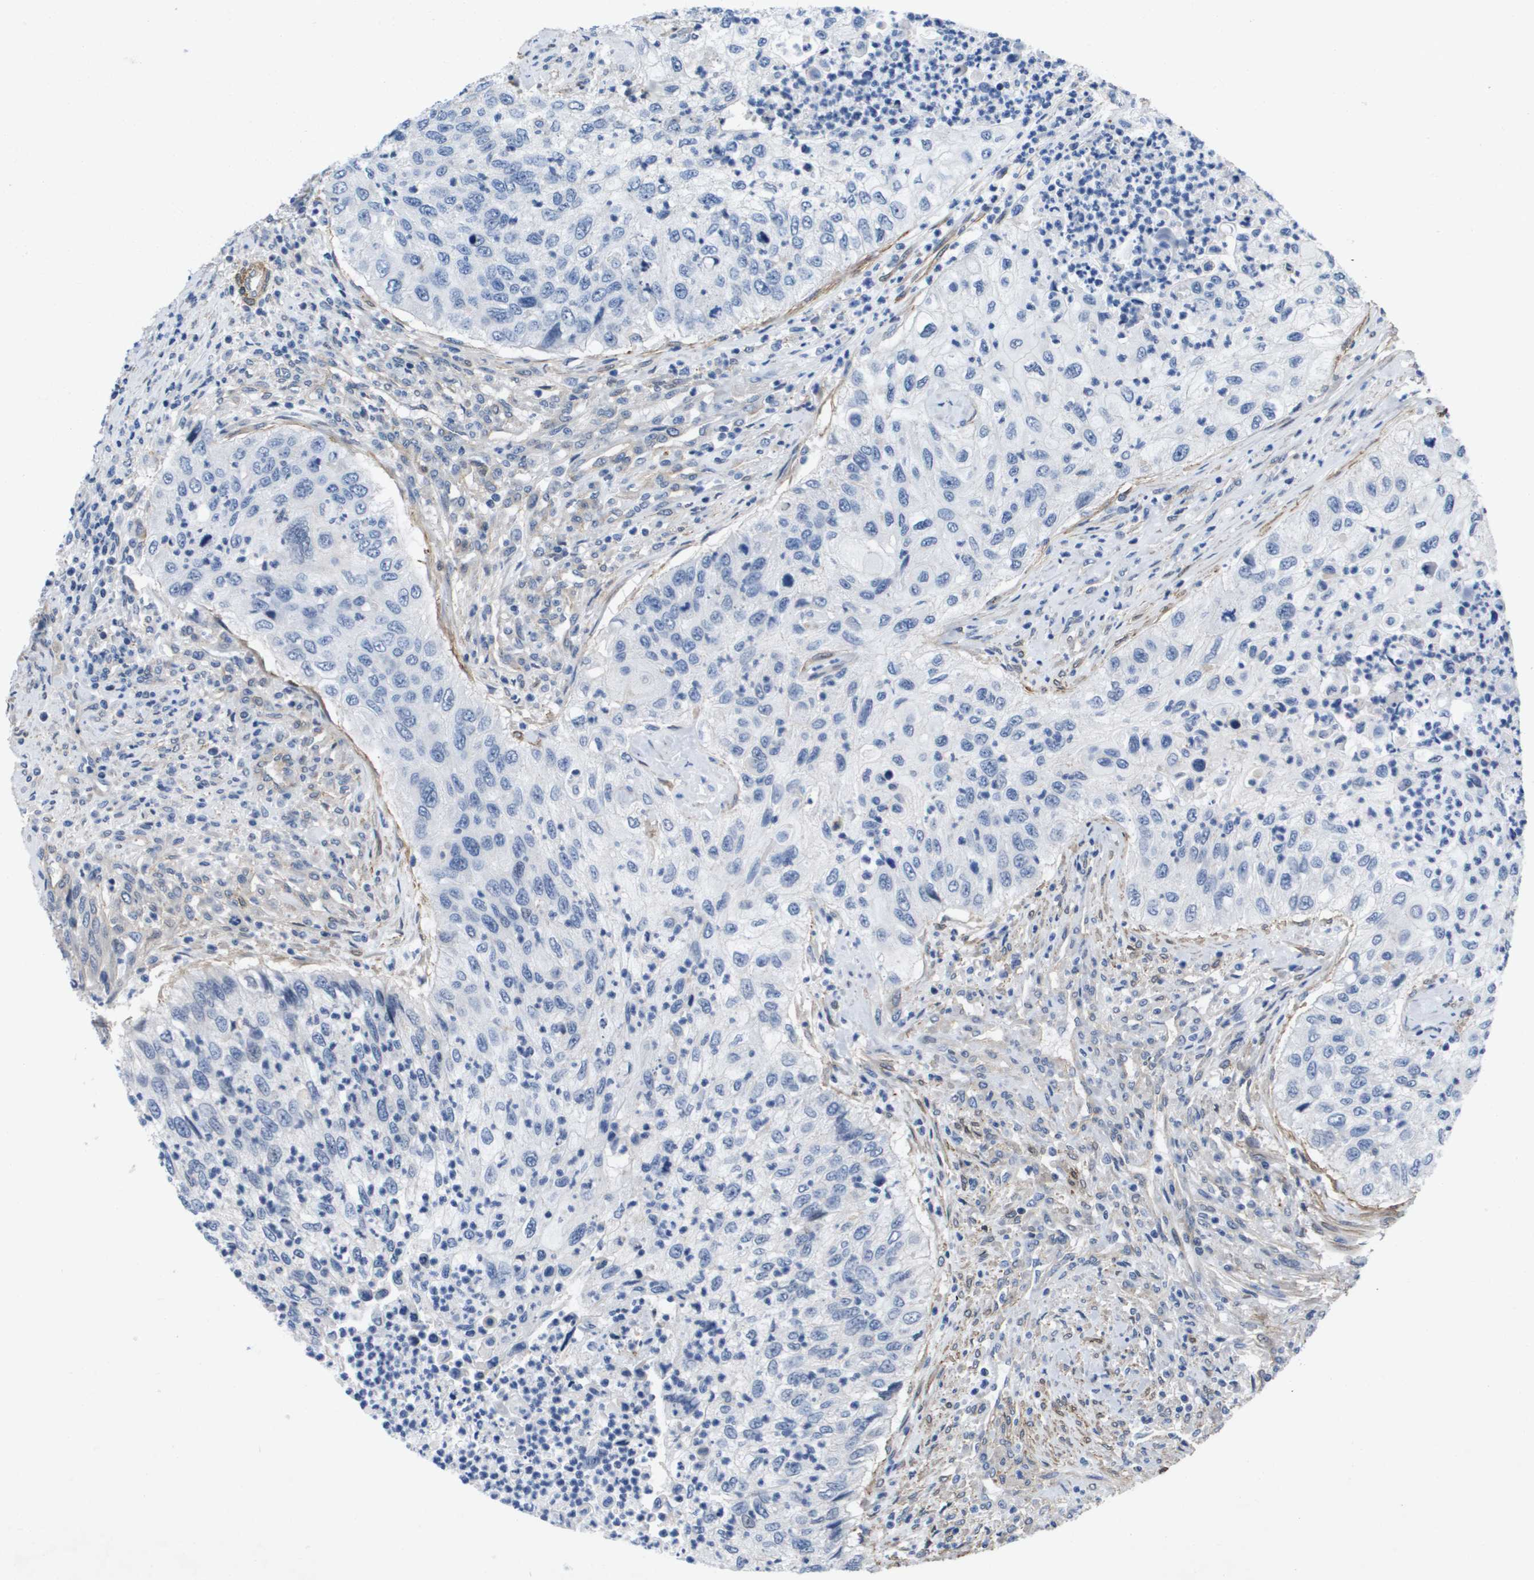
{"staining": {"intensity": "negative", "quantity": "none", "location": "none"}, "tissue": "urothelial cancer", "cell_type": "Tumor cells", "image_type": "cancer", "snomed": [{"axis": "morphology", "description": "Urothelial carcinoma, High grade"}, {"axis": "topography", "description": "Urinary bladder"}], "caption": "High magnification brightfield microscopy of urothelial carcinoma (high-grade) stained with DAB (brown) and counterstained with hematoxylin (blue): tumor cells show no significant staining.", "gene": "LPP", "patient": {"sex": "female", "age": 60}}